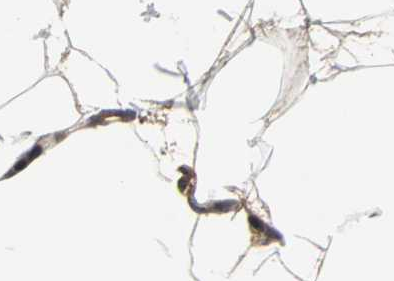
{"staining": {"intensity": "negative", "quantity": "none", "location": "none"}, "tissue": "adipose tissue", "cell_type": "Adipocytes", "image_type": "normal", "snomed": [{"axis": "morphology", "description": "Normal tissue, NOS"}, {"axis": "morphology", "description": "Duct carcinoma"}, {"axis": "topography", "description": "Breast"}, {"axis": "topography", "description": "Adipose tissue"}], "caption": "Immunohistochemistry micrograph of benign adipose tissue: adipose tissue stained with DAB (3,3'-diaminobenzidine) exhibits no significant protein expression in adipocytes.", "gene": "SLC19A2", "patient": {"sex": "female", "age": 37}}